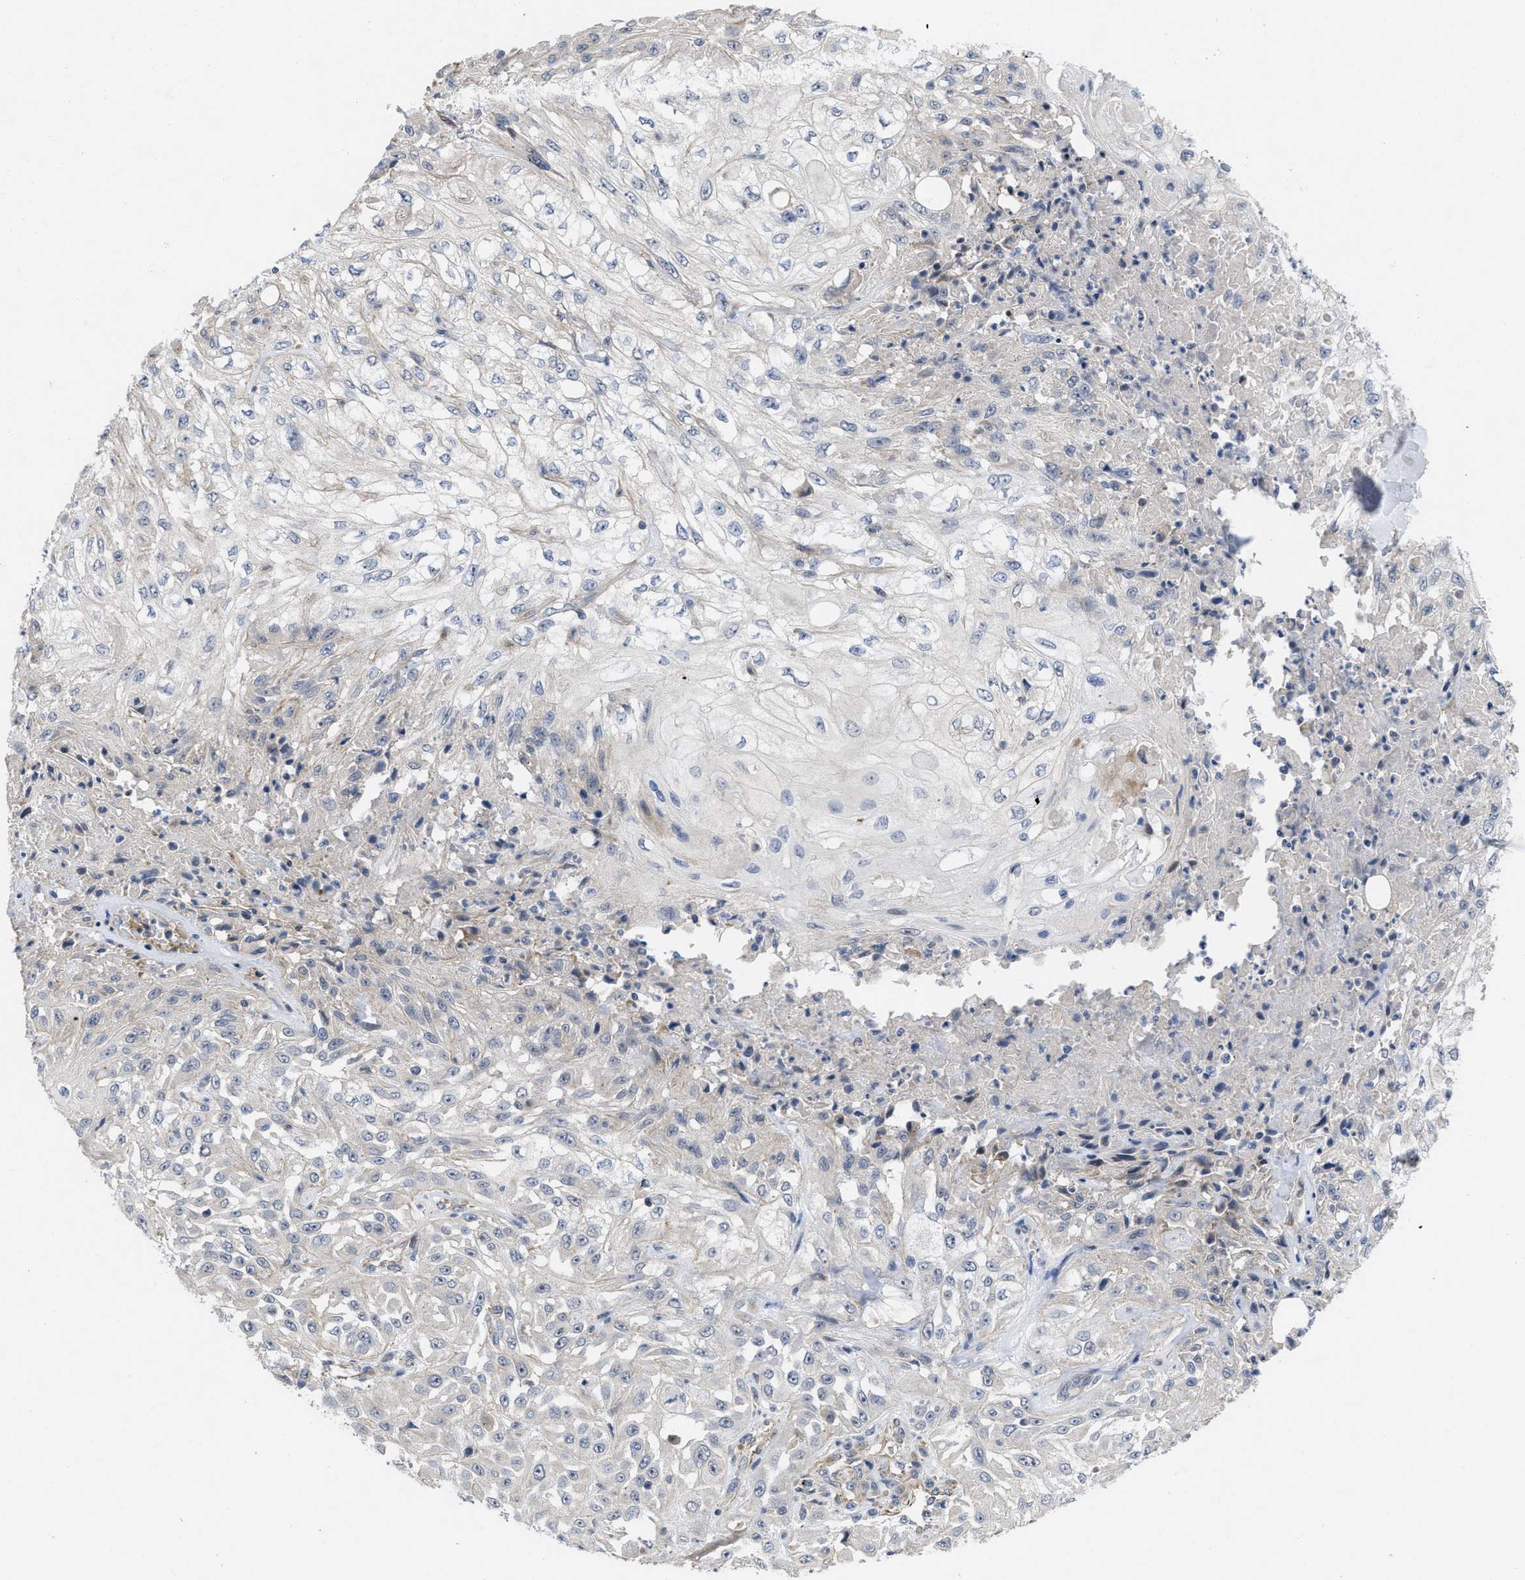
{"staining": {"intensity": "negative", "quantity": "none", "location": "none"}, "tissue": "skin cancer", "cell_type": "Tumor cells", "image_type": "cancer", "snomed": [{"axis": "morphology", "description": "Squamous cell carcinoma, NOS"}, {"axis": "morphology", "description": "Squamous cell carcinoma, metastatic, NOS"}, {"axis": "topography", "description": "Skin"}, {"axis": "topography", "description": "Lymph node"}], "caption": "Tumor cells are negative for brown protein staining in skin squamous cell carcinoma.", "gene": "ARHGEF26", "patient": {"sex": "male", "age": 75}}